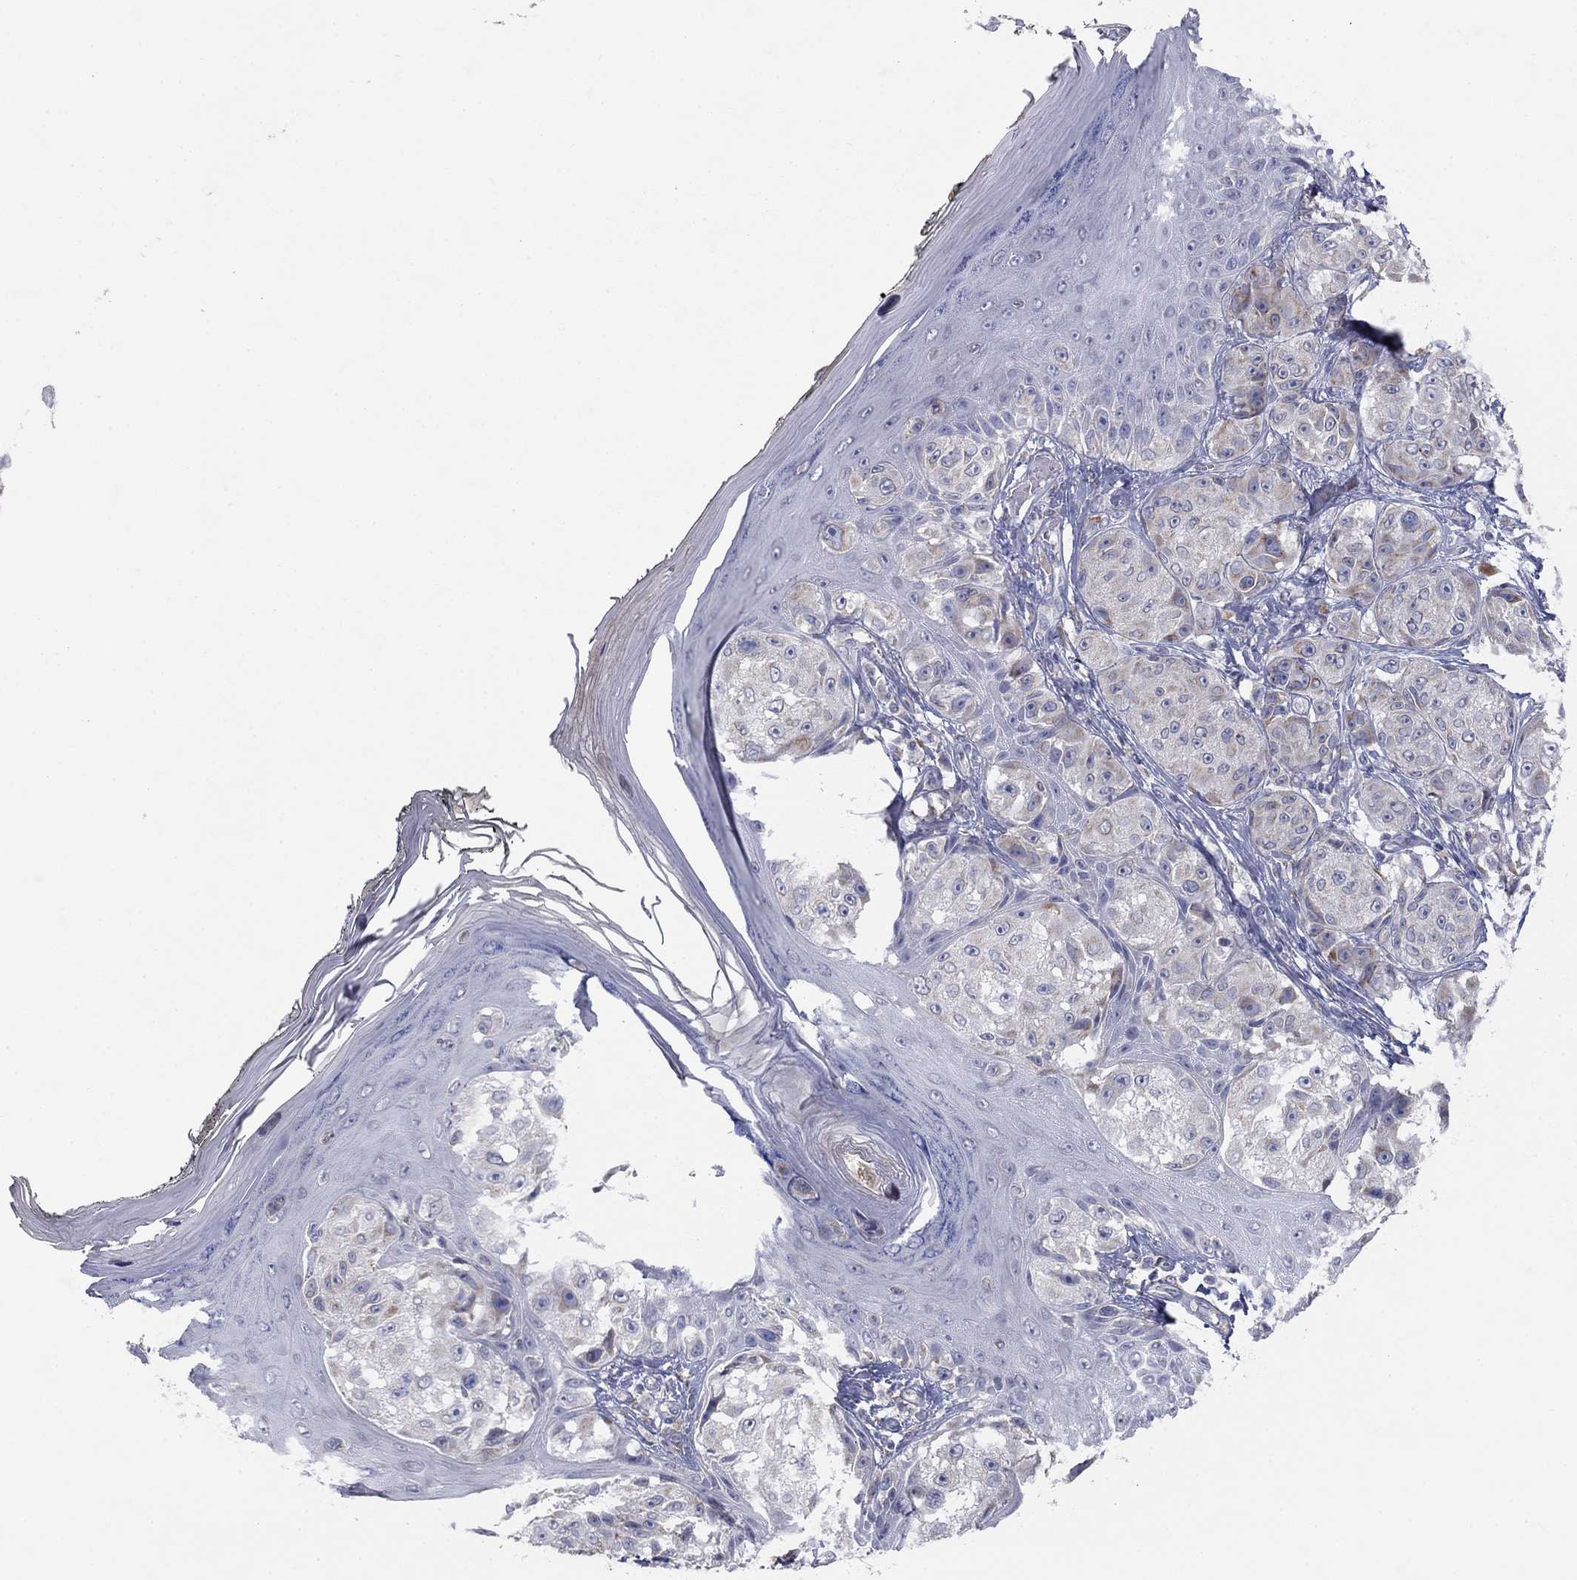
{"staining": {"intensity": "negative", "quantity": "none", "location": "none"}, "tissue": "melanoma", "cell_type": "Tumor cells", "image_type": "cancer", "snomed": [{"axis": "morphology", "description": "Malignant melanoma, NOS"}, {"axis": "topography", "description": "Skin"}], "caption": "An IHC micrograph of malignant melanoma is shown. There is no staining in tumor cells of malignant melanoma.", "gene": "PTGDS", "patient": {"sex": "male", "age": 61}}